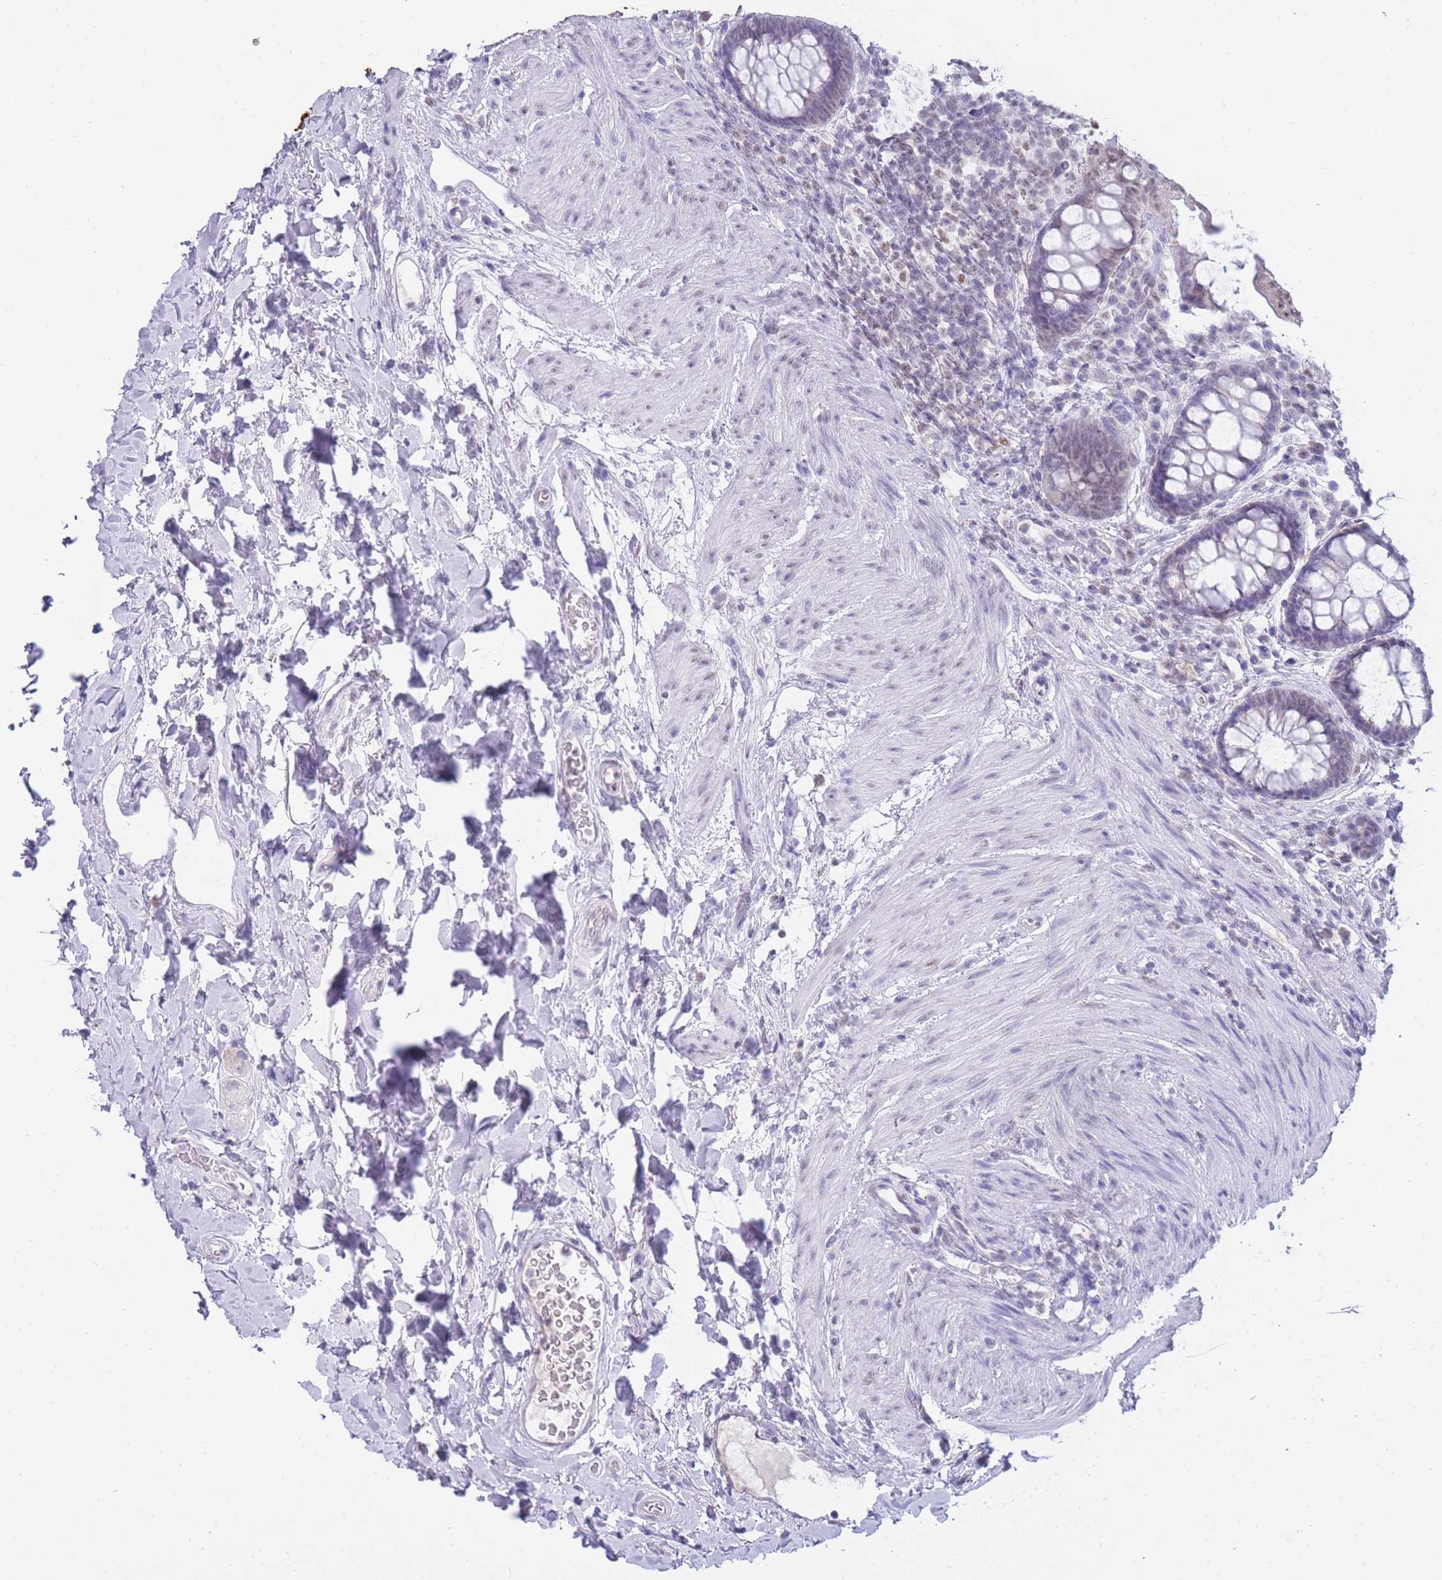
{"staining": {"intensity": "weak", "quantity": "<25%", "location": "cytoplasmic/membranous"}, "tissue": "rectum", "cell_type": "Glandular cells", "image_type": "normal", "snomed": [{"axis": "morphology", "description": "Normal tissue, NOS"}, {"axis": "topography", "description": "Rectum"}, {"axis": "topography", "description": "Peripheral nerve tissue"}], "caption": "This photomicrograph is of normal rectum stained with immunohistochemistry (IHC) to label a protein in brown with the nuclei are counter-stained blue. There is no positivity in glandular cells.", "gene": "FRAT2", "patient": {"sex": "female", "age": 69}}